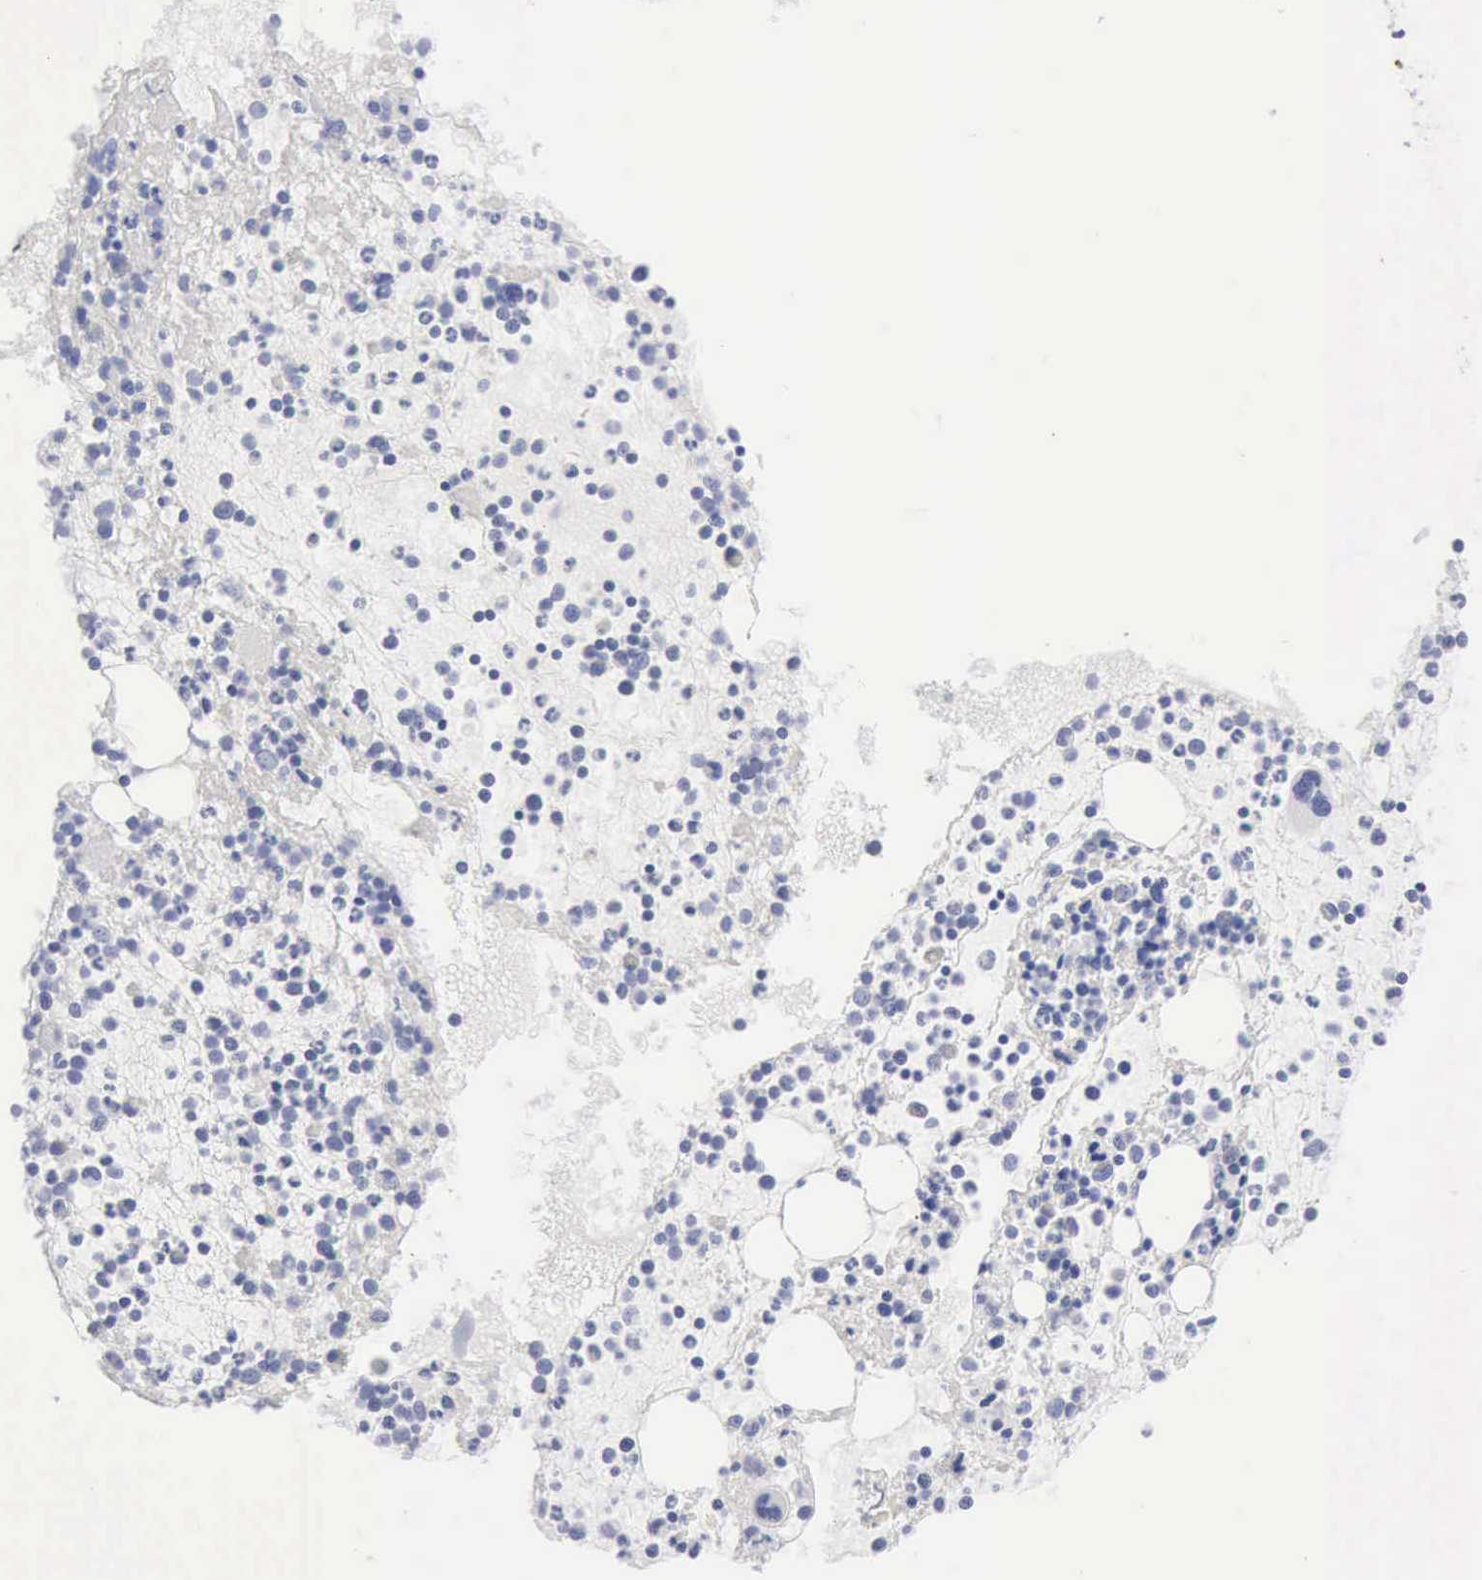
{"staining": {"intensity": "negative", "quantity": "none", "location": "none"}, "tissue": "bone marrow", "cell_type": "Hematopoietic cells", "image_type": "normal", "snomed": [{"axis": "morphology", "description": "Normal tissue, NOS"}, {"axis": "topography", "description": "Bone marrow"}], "caption": "This micrograph is of benign bone marrow stained with immunohistochemistry to label a protein in brown with the nuclei are counter-stained blue. There is no expression in hematopoietic cells.", "gene": "KRT5", "patient": {"sex": "male", "age": 15}}